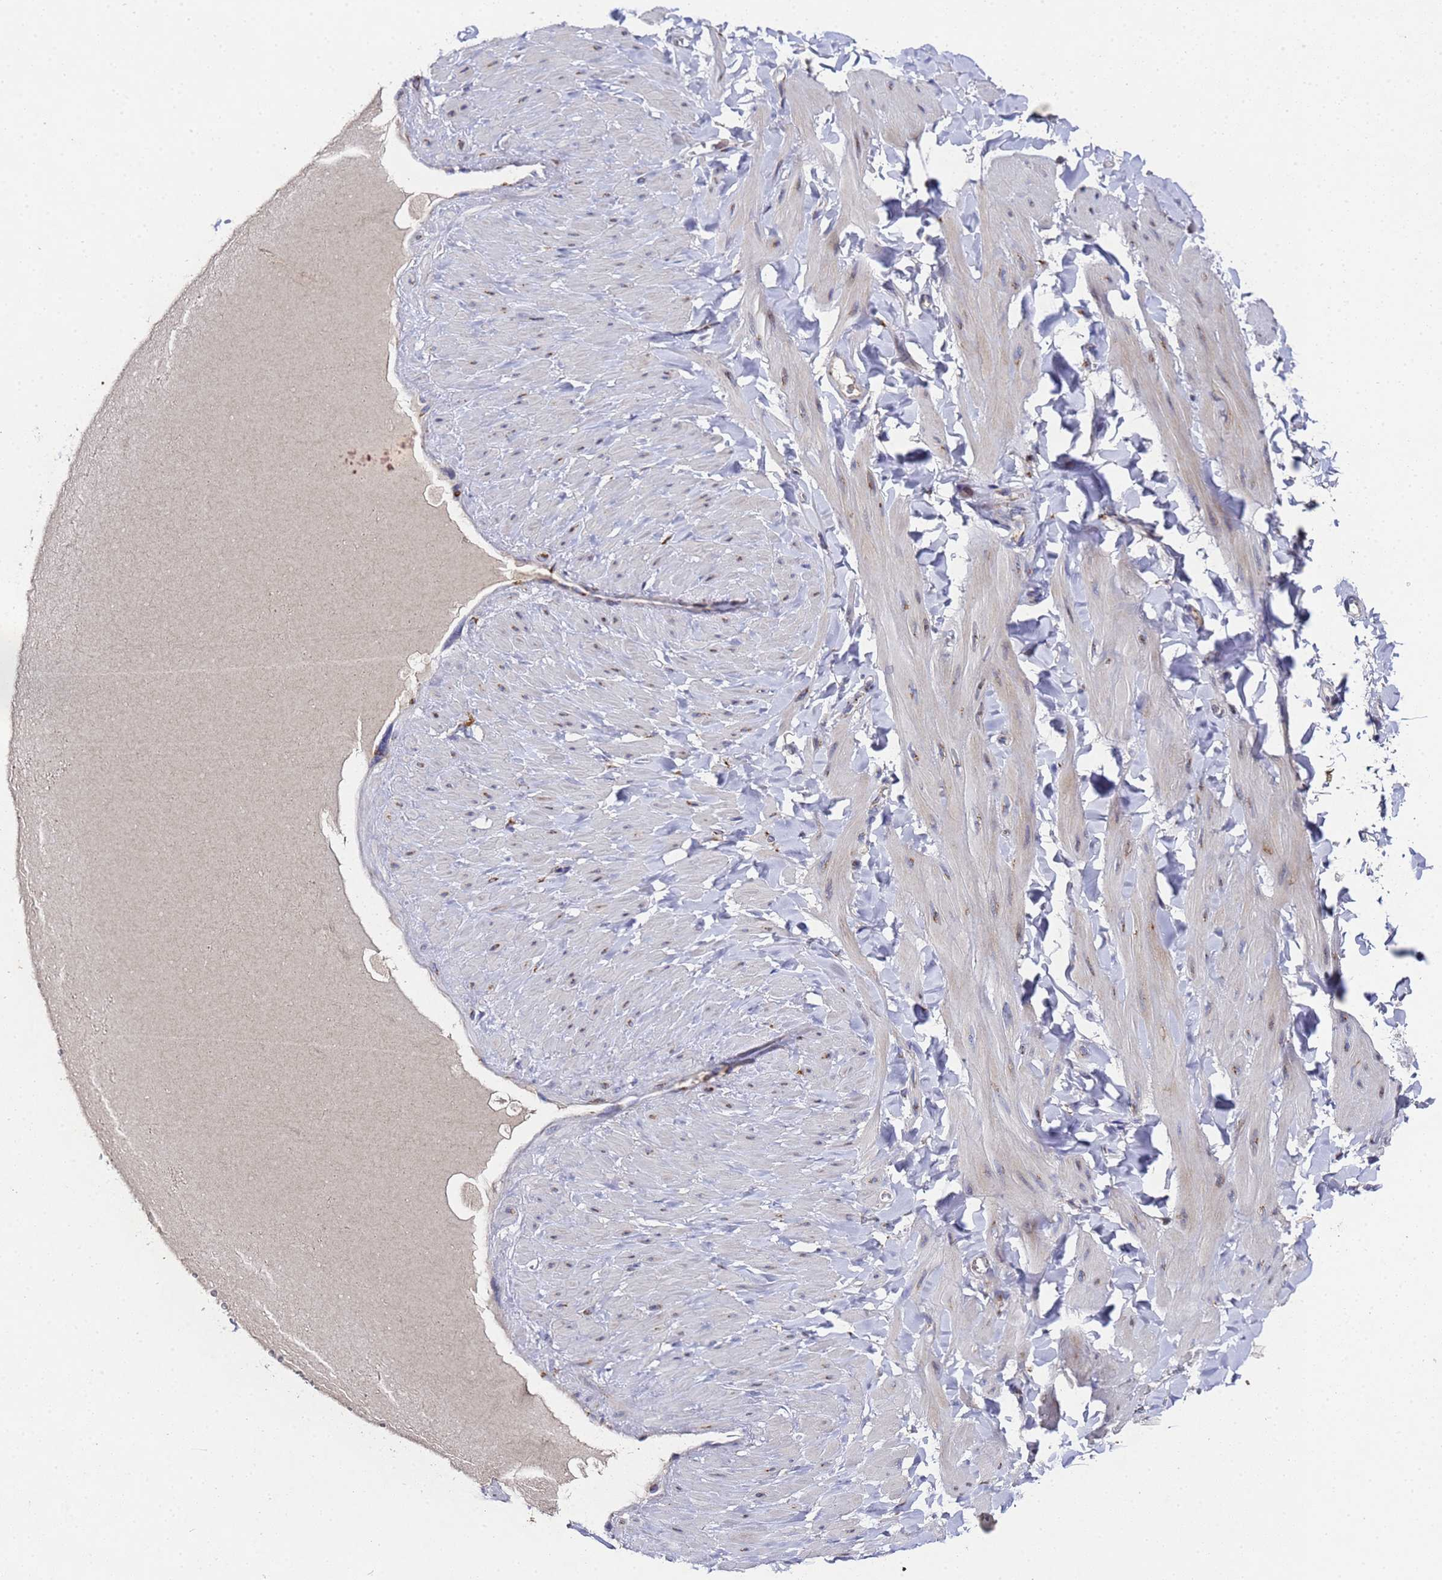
{"staining": {"intensity": "negative", "quantity": "none", "location": "none"}, "tissue": "adipose tissue", "cell_type": "Adipocytes", "image_type": "normal", "snomed": [{"axis": "morphology", "description": "Normal tissue, NOS"}, {"axis": "topography", "description": "Adipose tissue"}, {"axis": "topography", "description": "Vascular tissue"}, {"axis": "topography", "description": "Peripheral nerve tissue"}], "caption": "IHC image of normal adipose tissue stained for a protein (brown), which reveals no expression in adipocytes.", "gene": "NSUN6", "patient": {"sex": "male", "age": 25}}